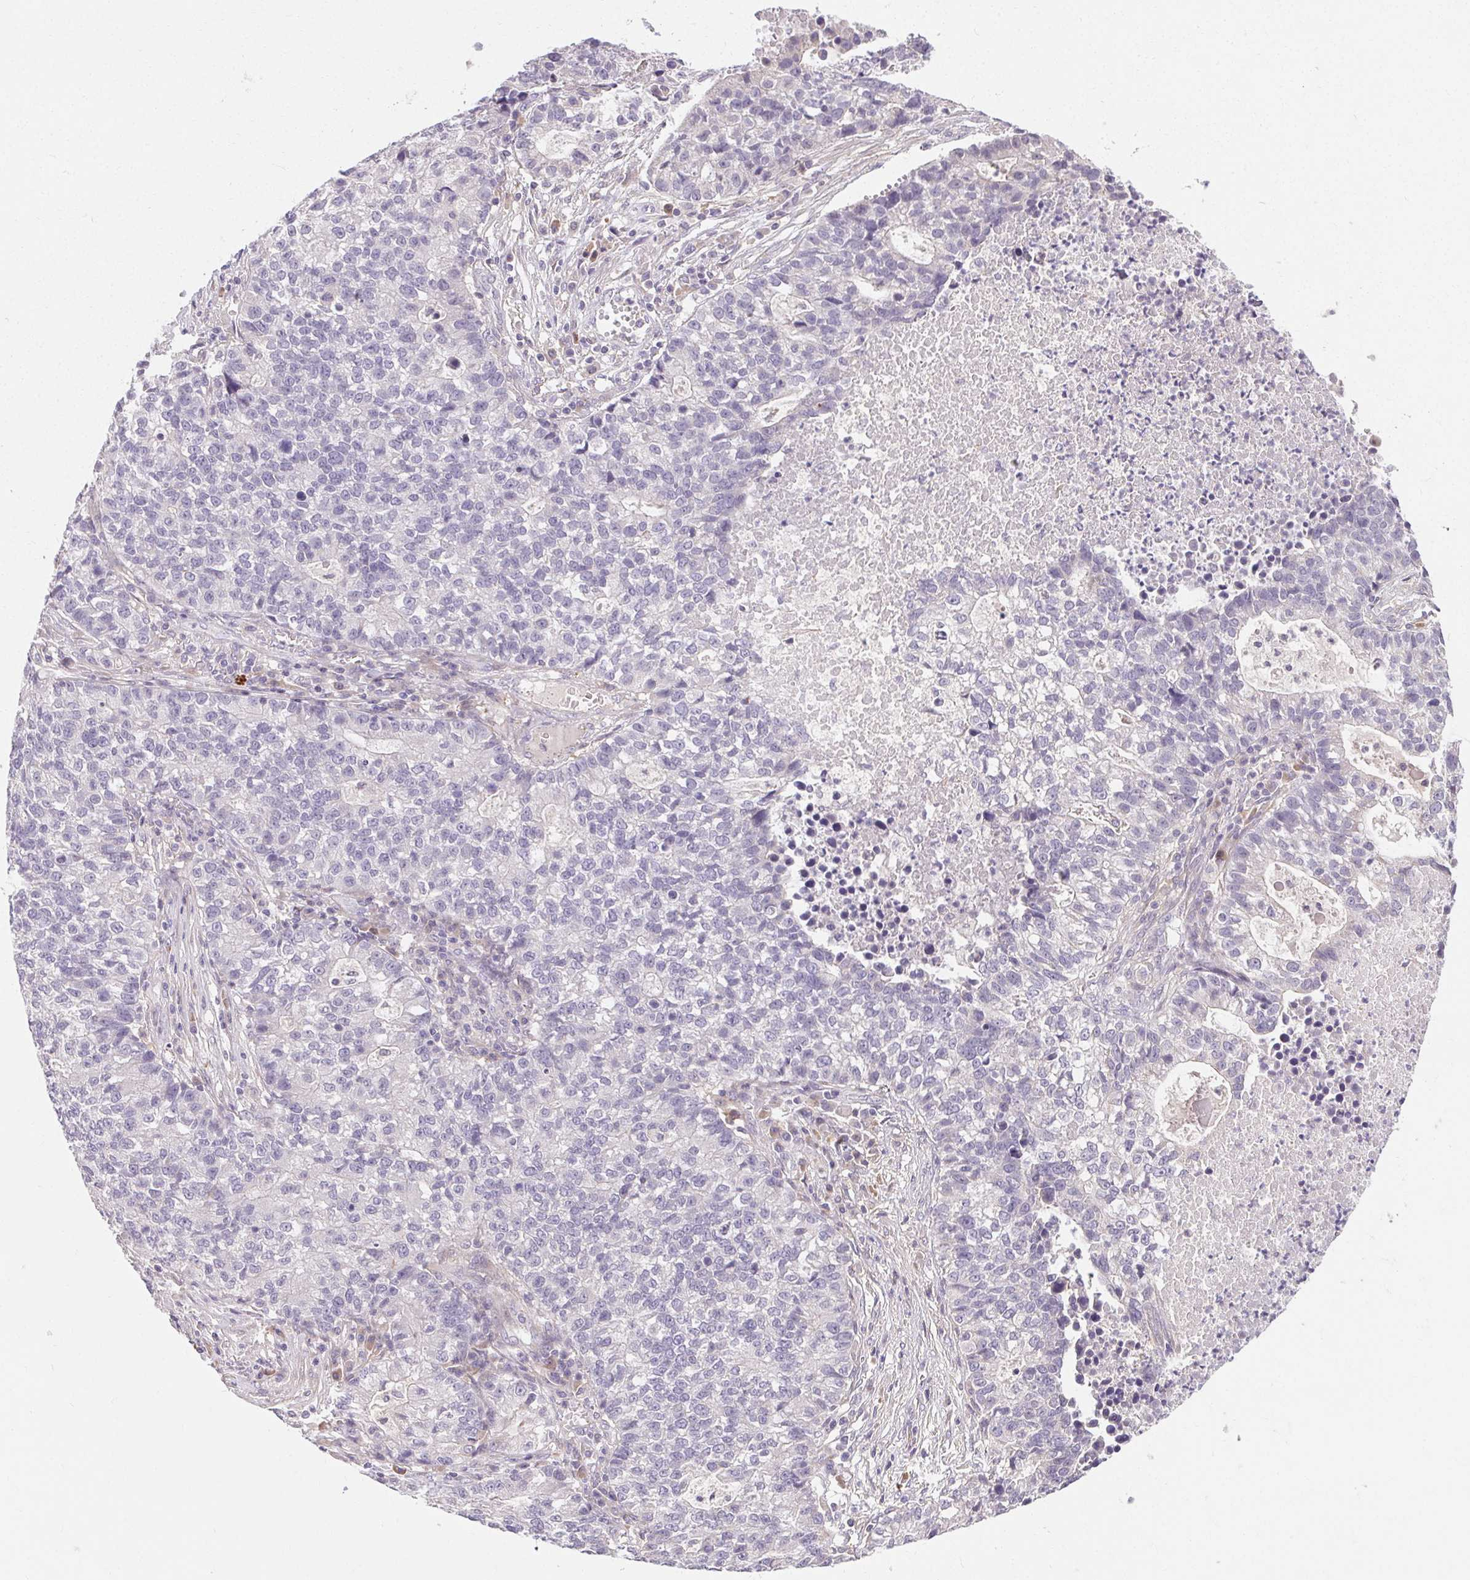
{"staining": {"intensity": "negative", "quantity": "none", "location": "none"}, "tissue": "lung cancer", "cell_type": "Tumor cells", "image_type": "cancer", "snomed": [{"axis": "morphology", "description": "Adenocarcinoma, NOS"}, {"axis": "topography", "description": "Lung"}], "caption": "Photomicrograph shows no significant protein positivity in tumor cells of lung cancer (adenocarcinoma).", "gene": "TMEM52B", "patient": {"sex": "male", "age": 57}}